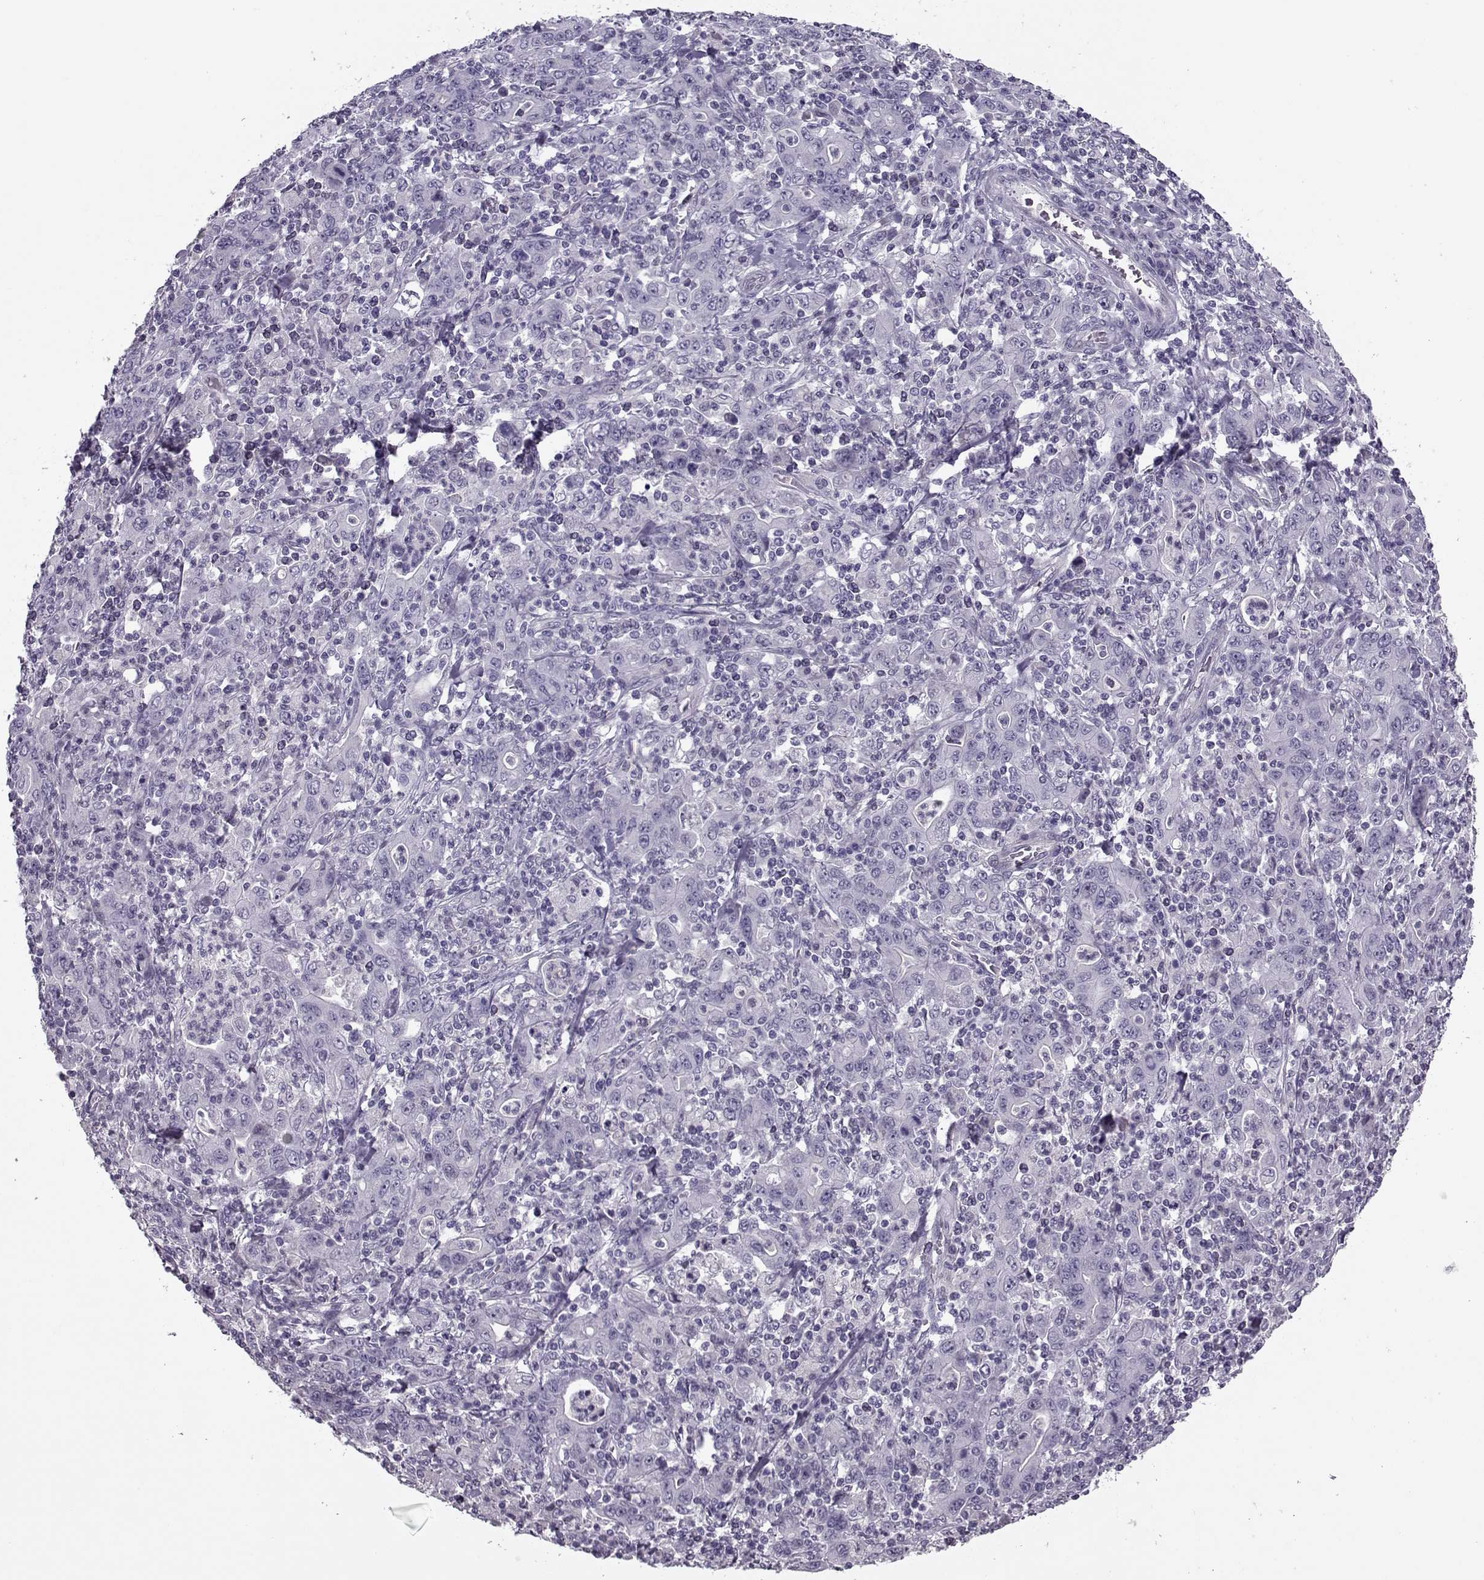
{"staining": {"intensity": "negative", "quantity": "none", "location": "none"}, "tissue": "stomach cancer", "cell_type": "Tumor cells", "image_type": "cancer", "snomed": [{"axis": "morphology", "description": "Adenocarcinoma, NOS"}, {"axis": "topography", "description": "Stomach, upper"}], "caption": "Tumor cells show no significant expression in stomach cancer. Brightfield microscopy of immunohistochemistry stained with DAB (brown) and hematoxylin (blue), captured at high magnification.", "gene": "ASRGL1", "patient": {"sex": "male", "age": 69}}